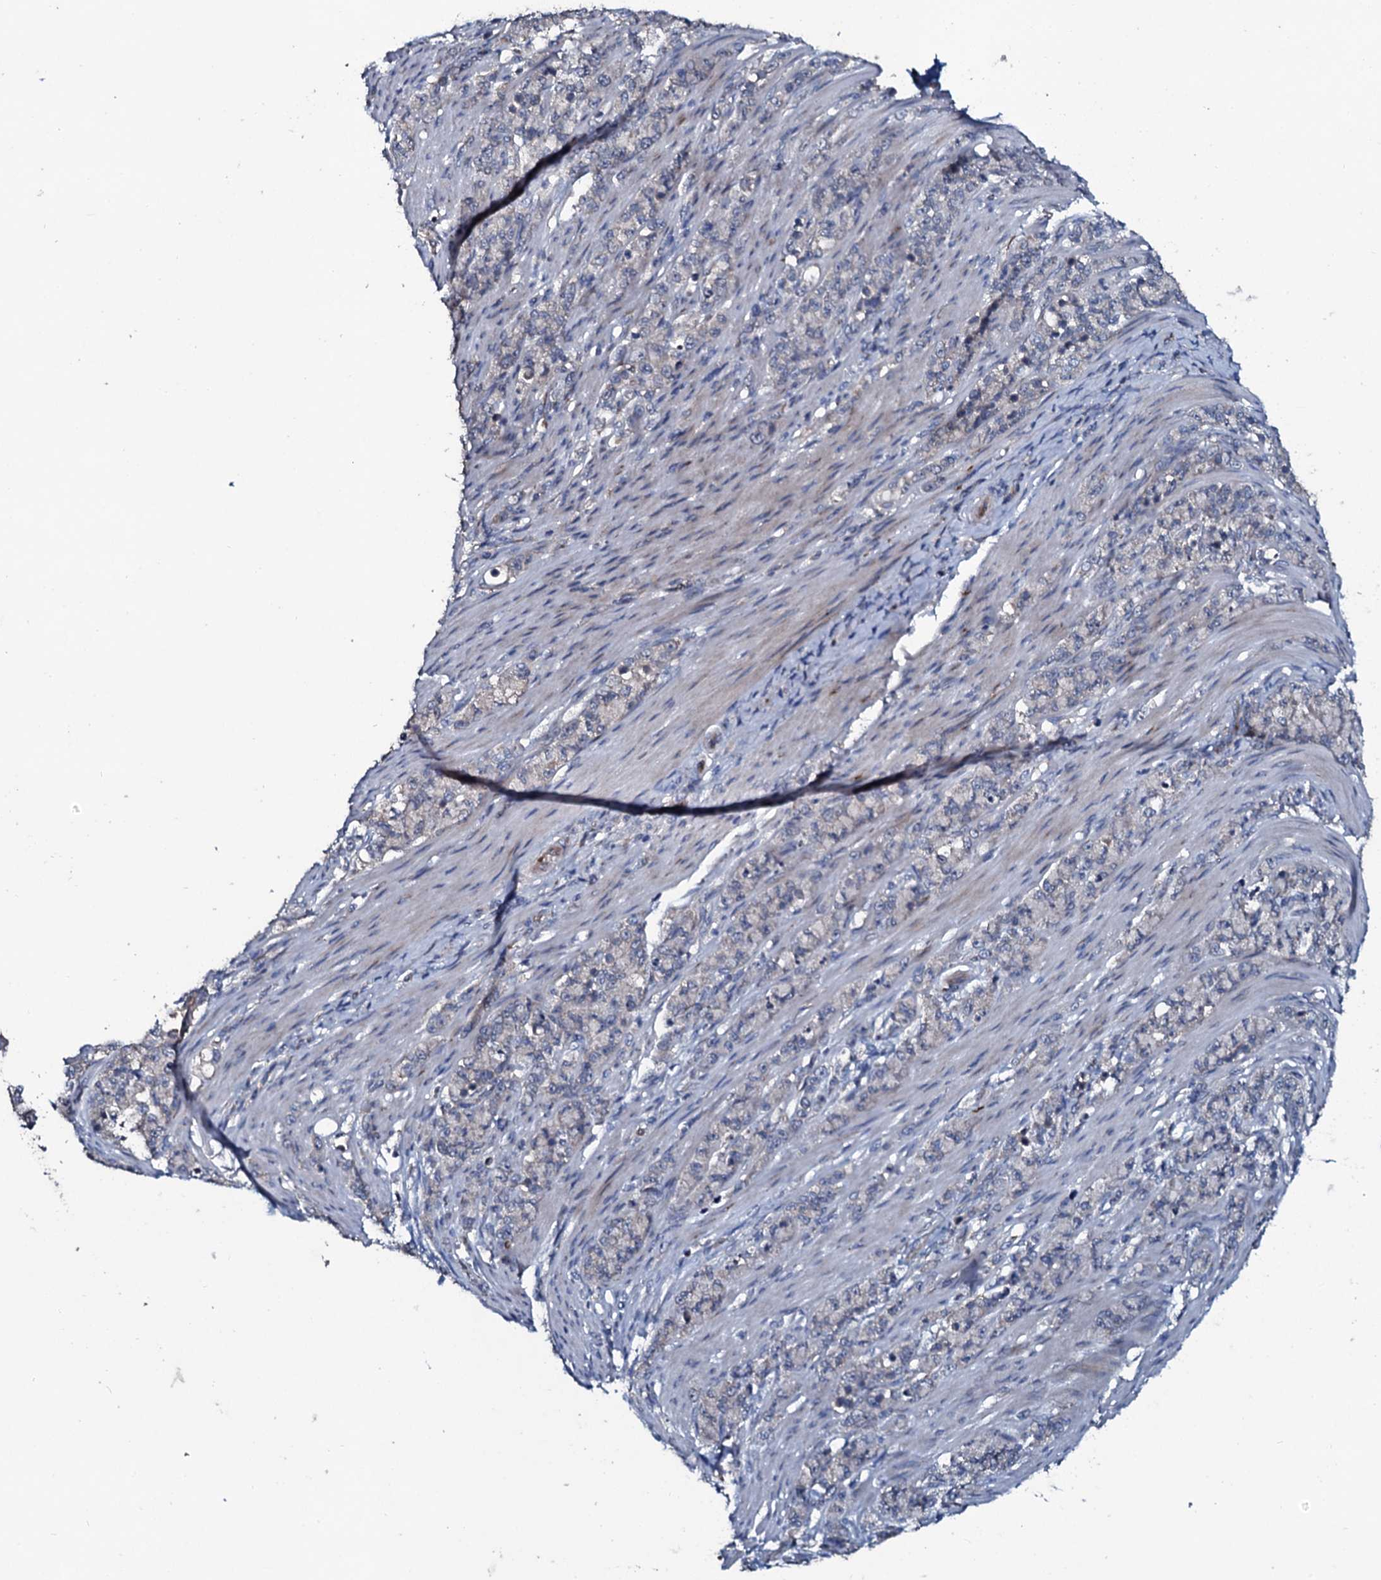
{"staining": {"intensity": "negative", "quantity": "none", "location": "none"}, "tissue": "stomach cancer", "cell_type": "Tumor cells", "image_type": "cancer", "snomed": [{"axis": "morphology", "description": "Adenocarcinoma, NOS"}, {"axis": "topography", "description": "Stomach"}], "caption": "Human stomach cancer stained for a protein using immunohistochemistry (IHC) reveals no staining in tumor cells.", "gene": "IL12B", "patient": {"sex": "female", "age": 79}}